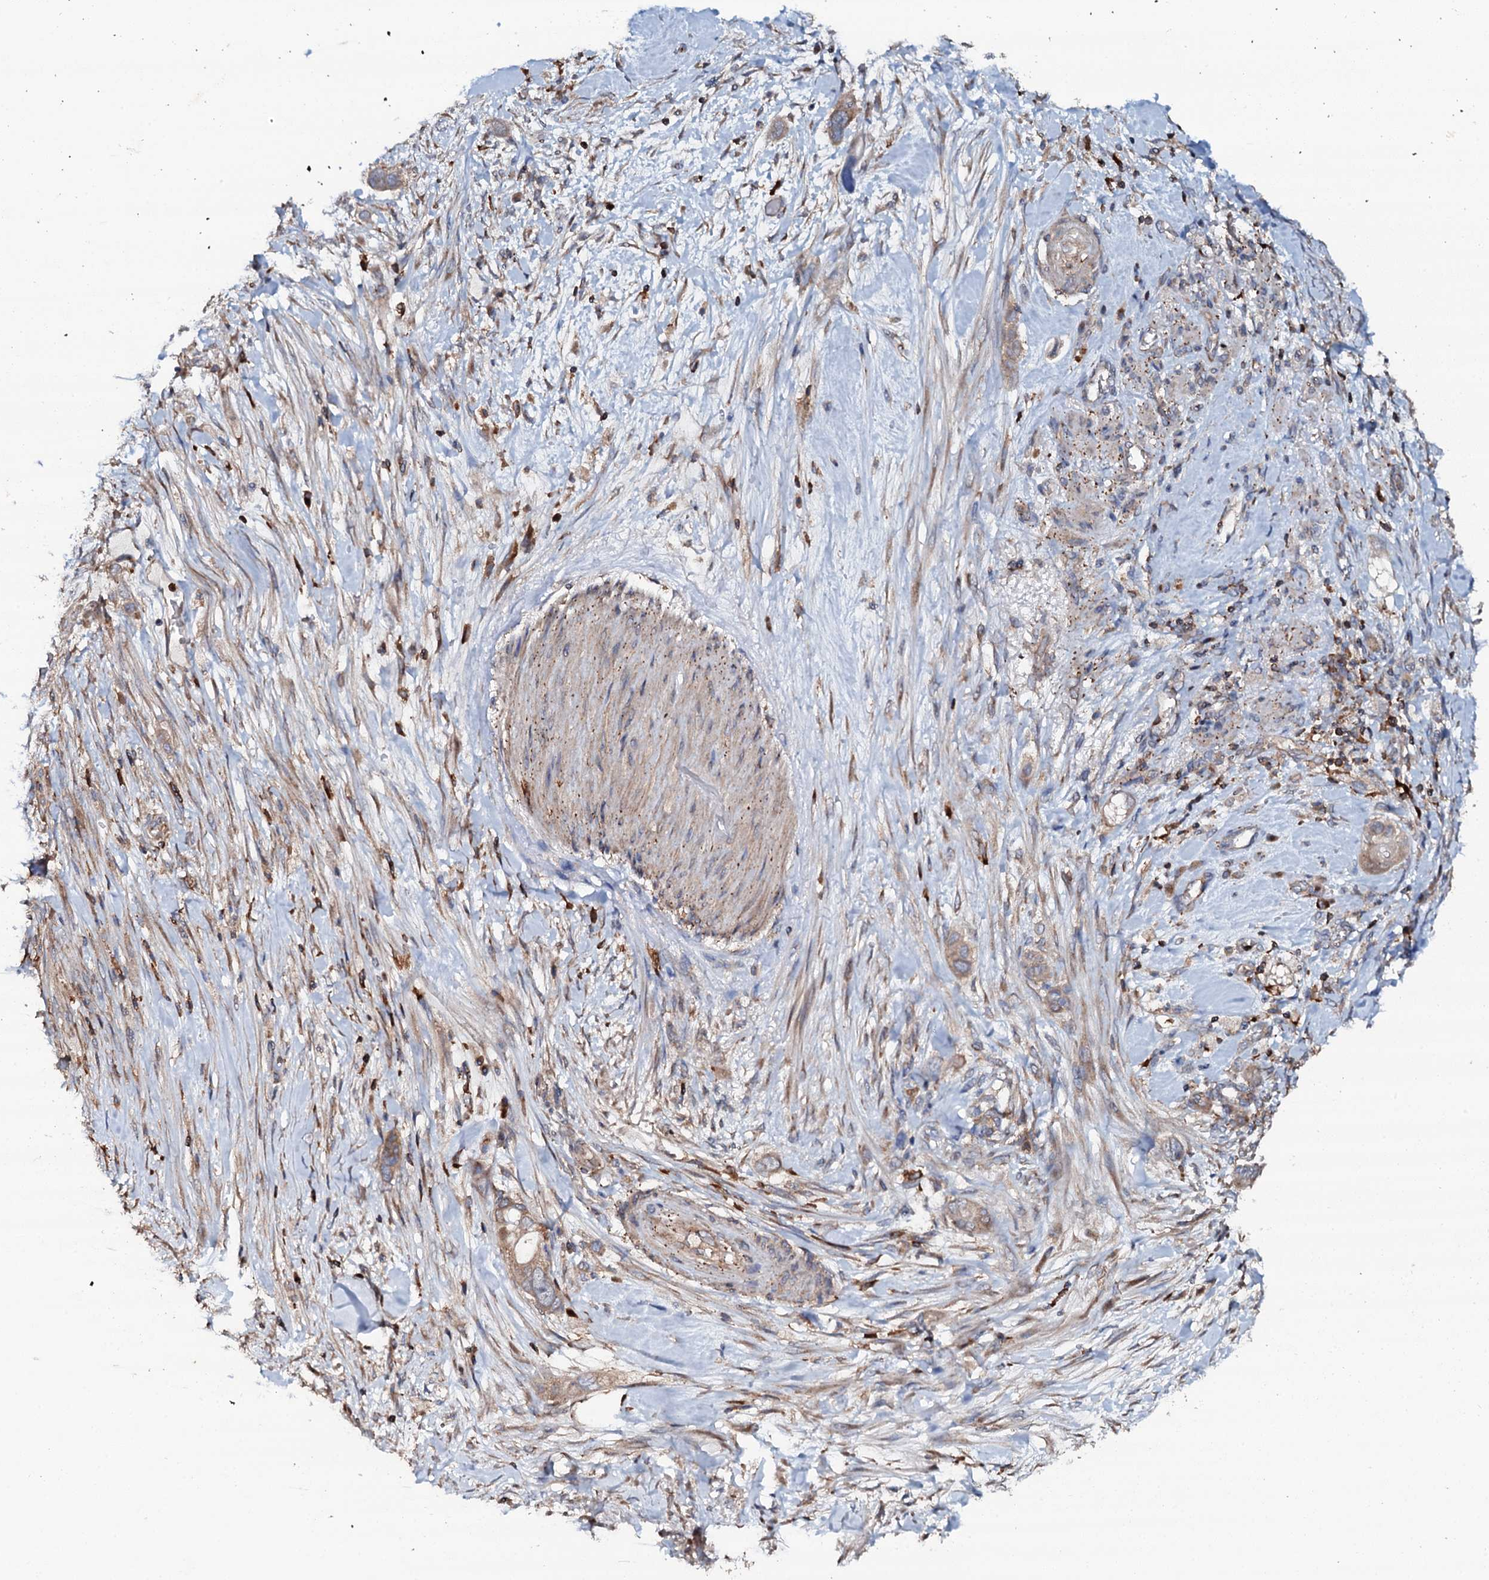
{"staining": {"intensity": "moderate", "quantity": ">75%", "location": "cytoplasmic/membranous"}, "tissue": "pancreatic cancer", "cell_type": "Tumor cells", "image_type": "cancer", "snomed": [{"axis": "morphology", "description": "Adenocarcinoma, NOS"}, {"axis": "topography", "description": "Pancreas"}], "caption": "There is medium levels of moderate cytoplasmic/membranous positivity in tumor cells of pancreatic cancer (adenocarcinoma), as demonstrated by immunohistochemical staining (brown color).", "gene": "GRK2", "patient": {"sex": "male", "age": 68}}